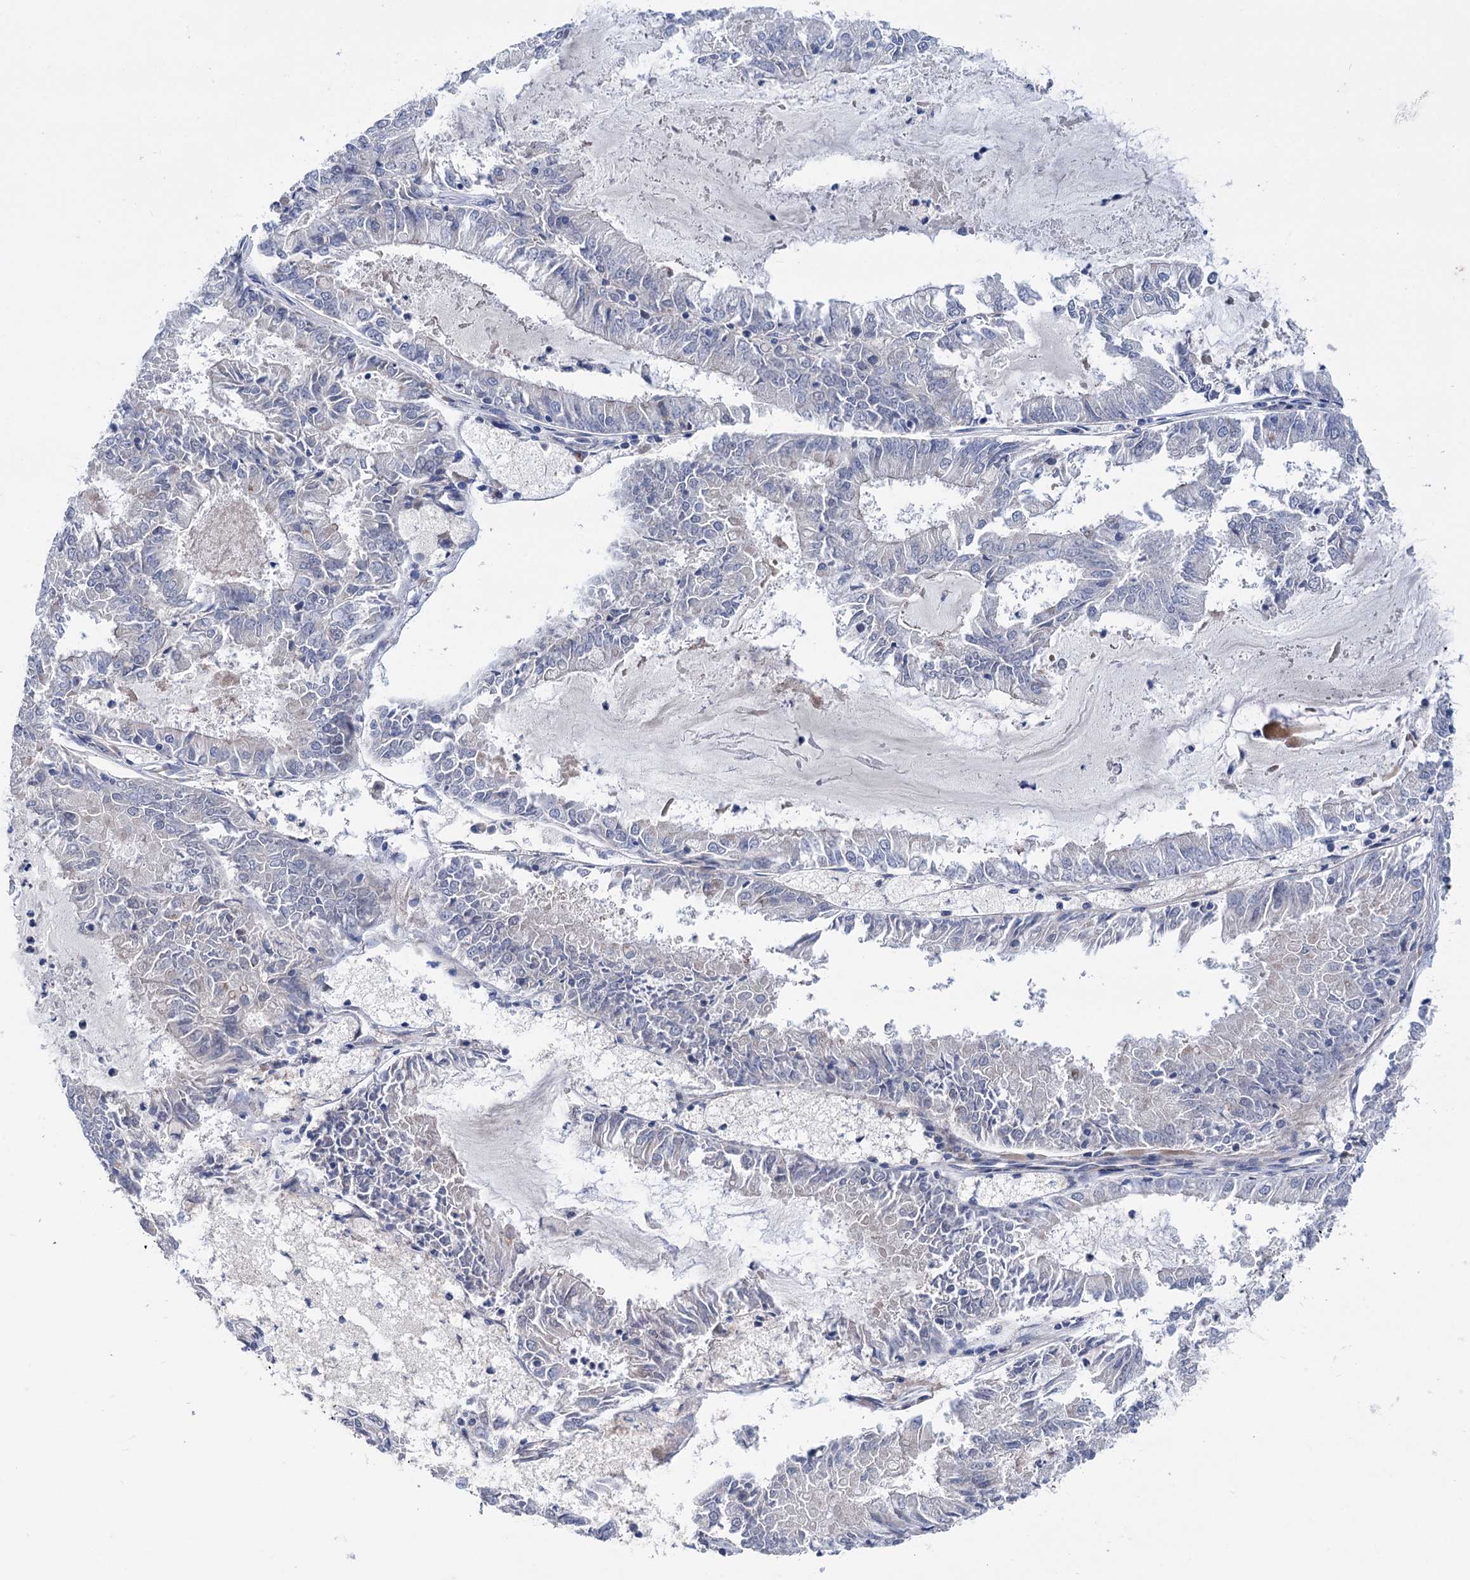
{"staining": {"intensity": "negative", "quantity": "none", "location": "none"}, "tissue": "endometrial cancer", "cell_type": "Tumor cells", "image_type": "cancer", "snomed": [{"axis": "morphology", "description": "Adenocarcinoma, NOS"}, {"axis": "topography", "description": "Endometrium"}], "caption": "Endometrial cancer (adenocarcinoma) was stained to show a protein in brown. There is no significant expression in tumor cells.", "gene": "ZNRD2", "patient": {"sex": "female", "age": 57}}